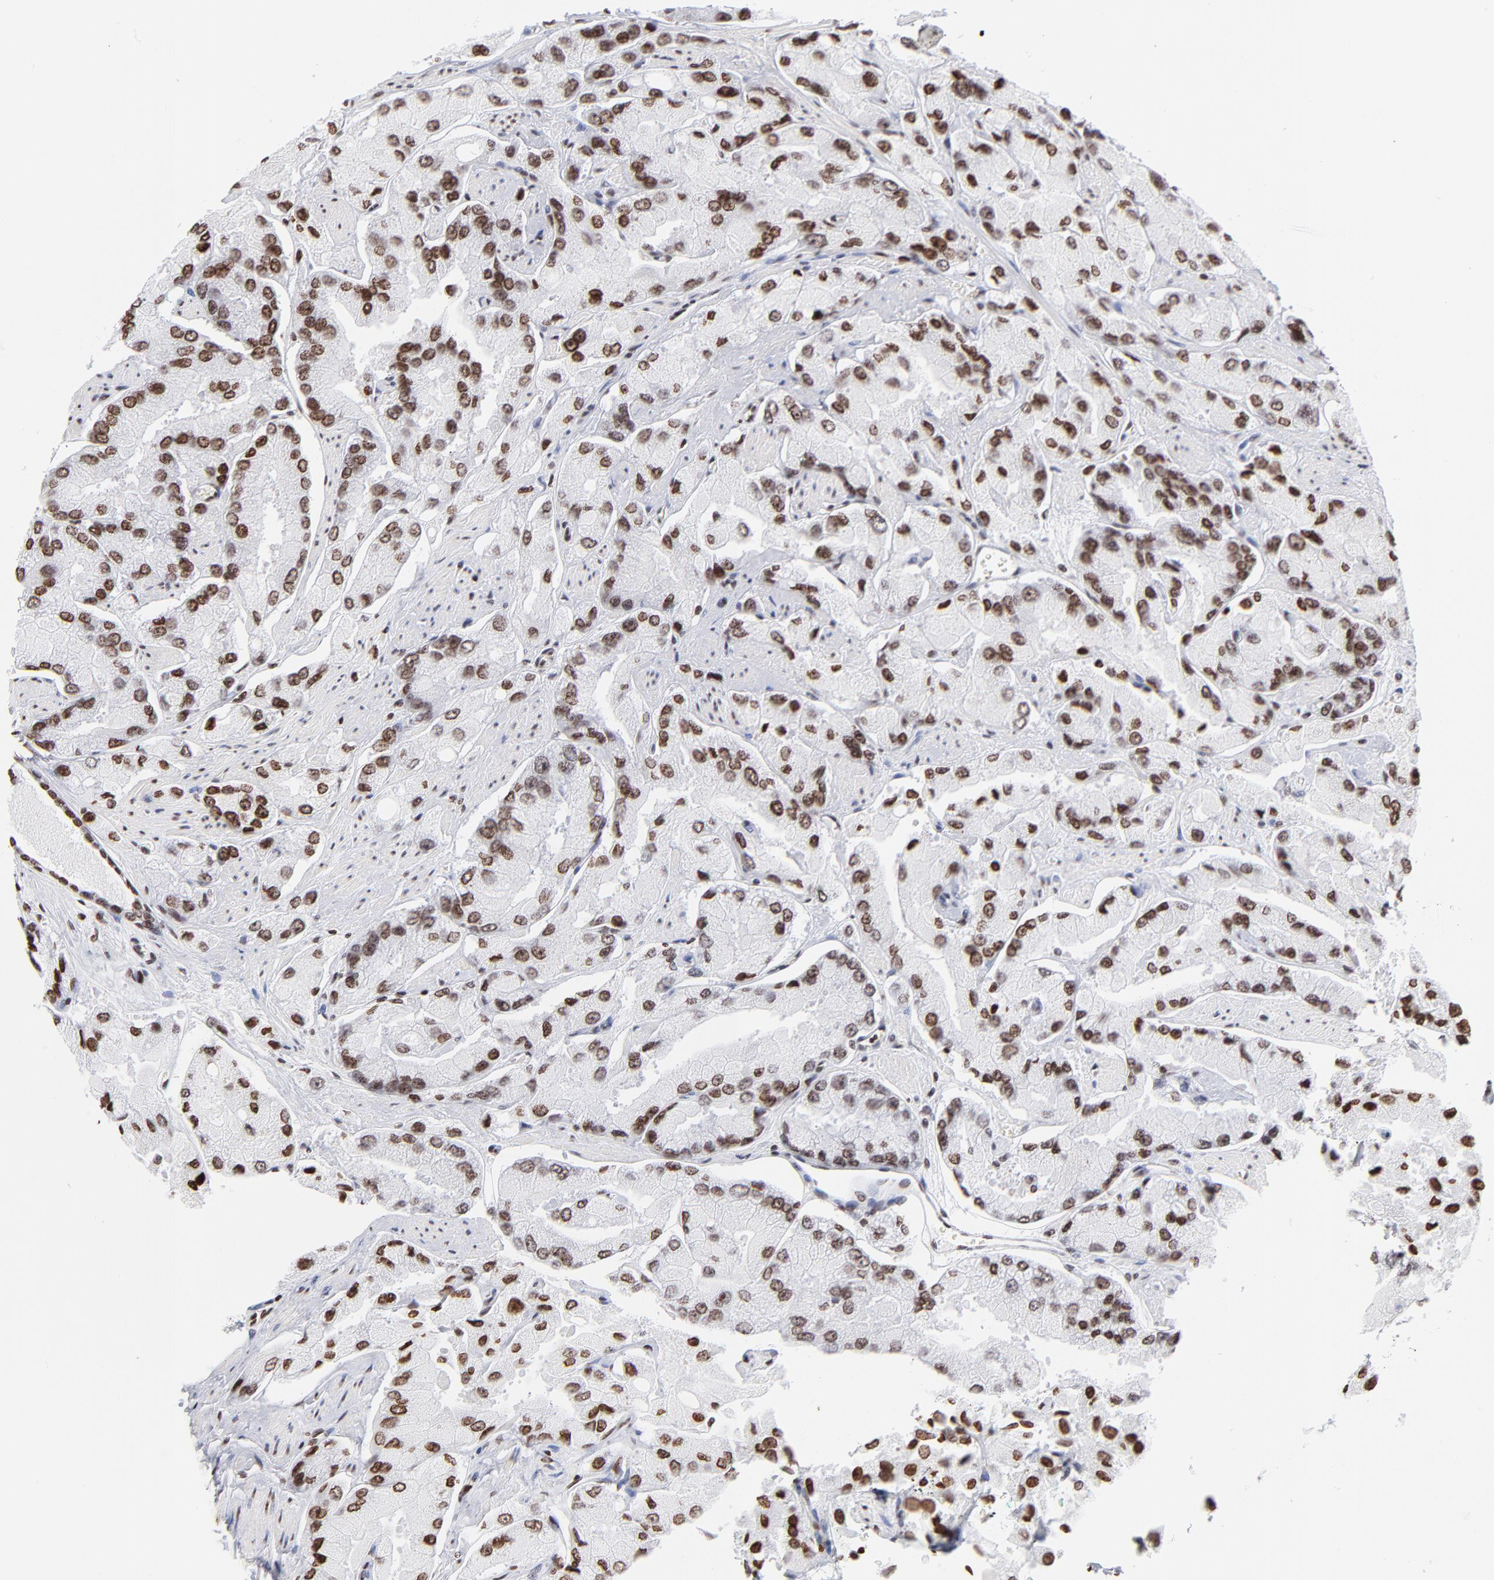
{"staining": {"intensity": "moderate", "quantity": "25%-75%", "location": "nuclear"}, "tissue": "prostate cancer", "cell_type": "Tumor cells", "image_type": "cancer", "snomed": [{"axis": "morphology", "description": "Adenocarcinoma, High grade"}, {"axis": "topography", "description": "Prostate"}], "caption": "Tumor cells exhibit moderate nuclear staining in about 25%-75% of cells in prostate cancer.", "gene": "RTL4", "patient": {"sex": "male", "age": 58}}